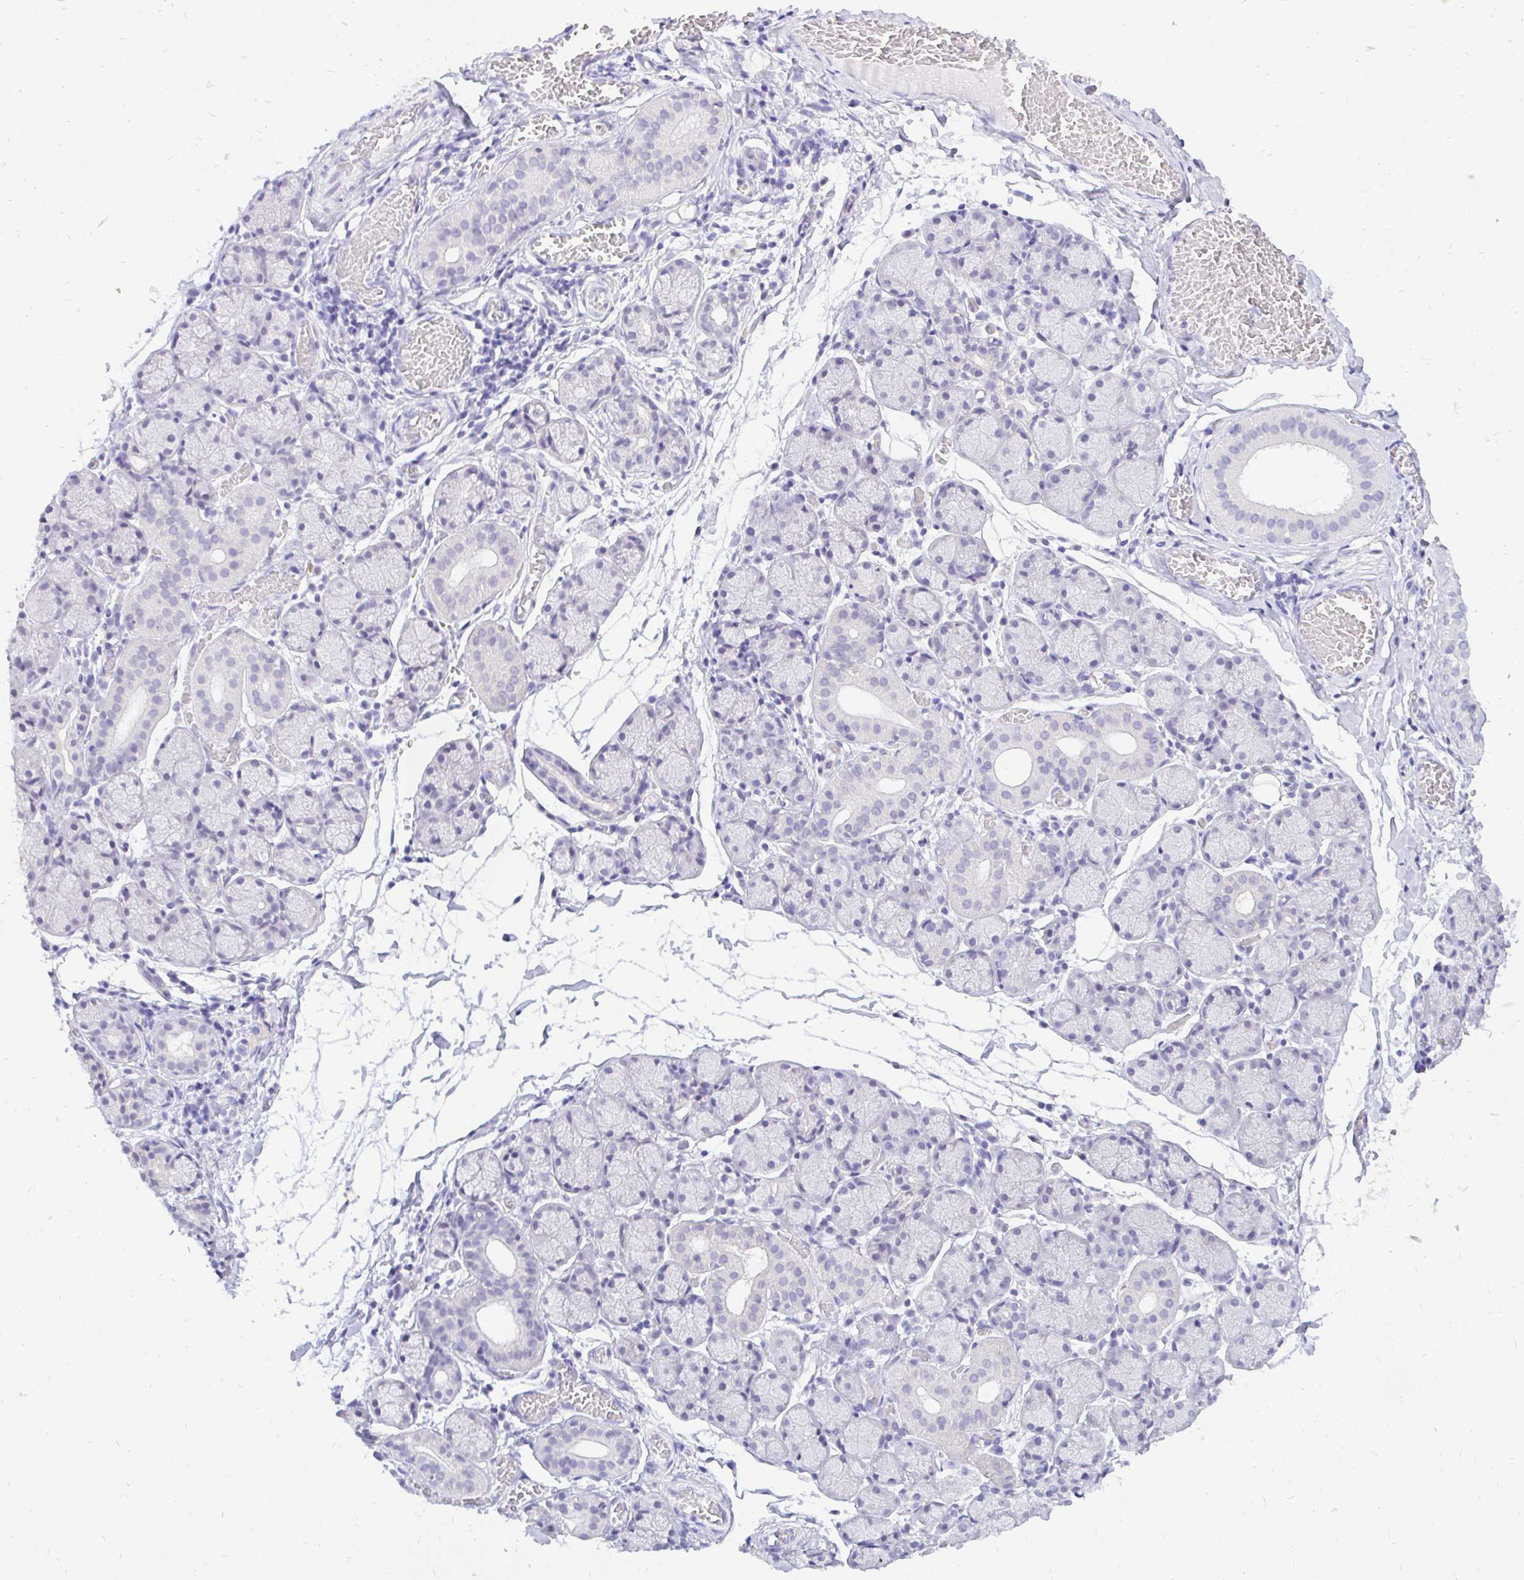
{"staining": {"intensity": "negative", "quantity": "none", "location": "none"}, "tissue": "salivary gland", "cell_type": "Glandular cells", "image_type": "normal", "snomed": [{"axis": "morphology", "description": "Normal tissue, NOS"}, {"axis": "topography", "description": "Salivary gland"}], "caption": "DAB (3,3'-diaminobenzidine) immunohistochemical staining of unremarkable salivary gland exhibits no significant expression in glandular cells.", "gene": "FATE1", "patient": {"sex": "female", "age": 24}}